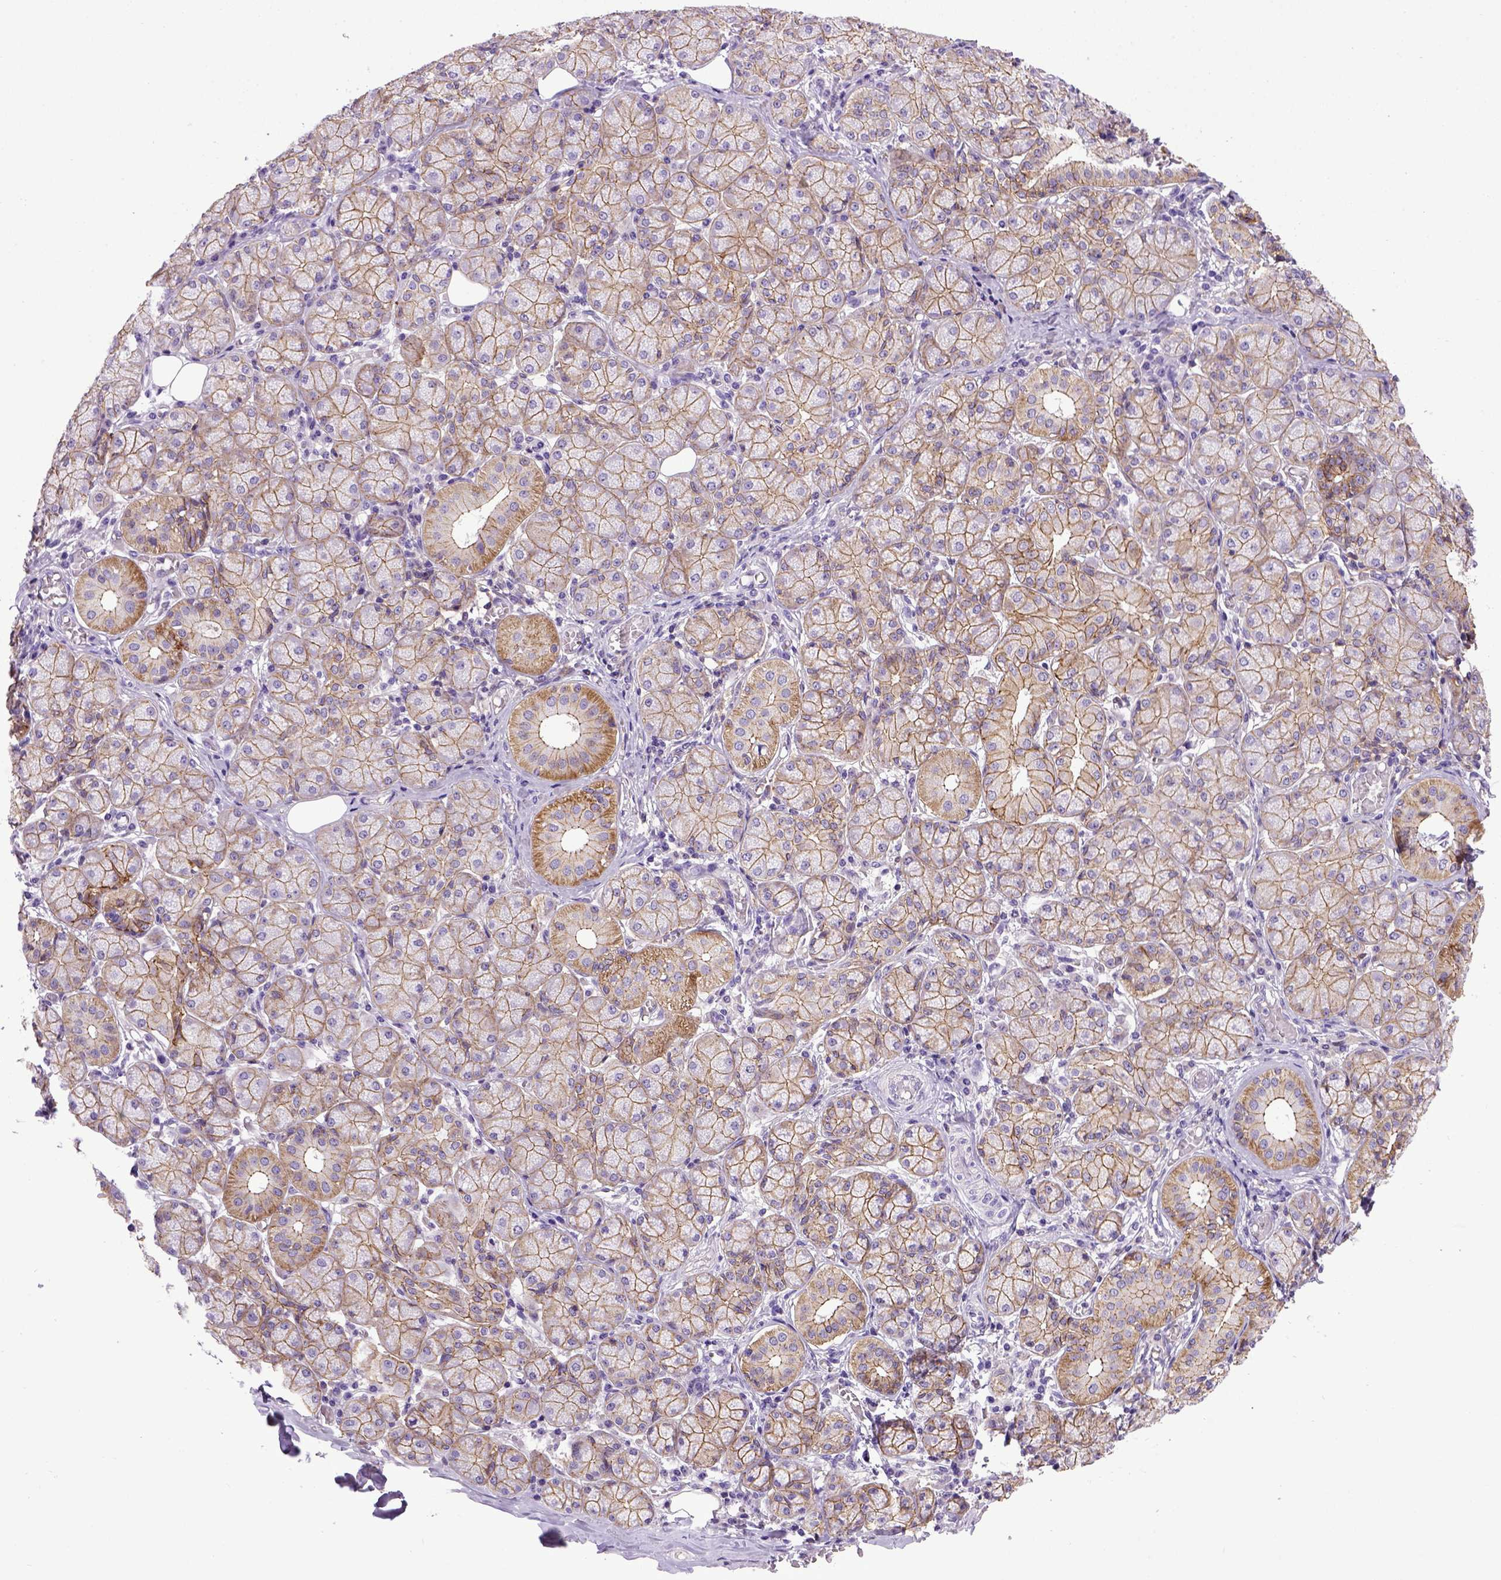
{"staining": {"intensity": "moderate", "quantity": ">75%", "location": "cytoplasmic/membranous"}, "tissue": "salivary gland", "cell_type": "Glandular cells", "image_type": "normal", "snomed": [{"axis": "morphology", "description": "Normal tissue, NOS"}, {"axis": "topography", "description": "Salivary gland"}, {"axis": "topography", "description": "Peripheral nerve tissue"}], "caption": "An image showing moderate cytoplasmic/membranous staining in approximately >75% of glandular cells in normal salivary gland, as visualized by brown immunohistochemical staining.", "gene": "CDH1", "patient": {"sex": "female", "age": 24}}